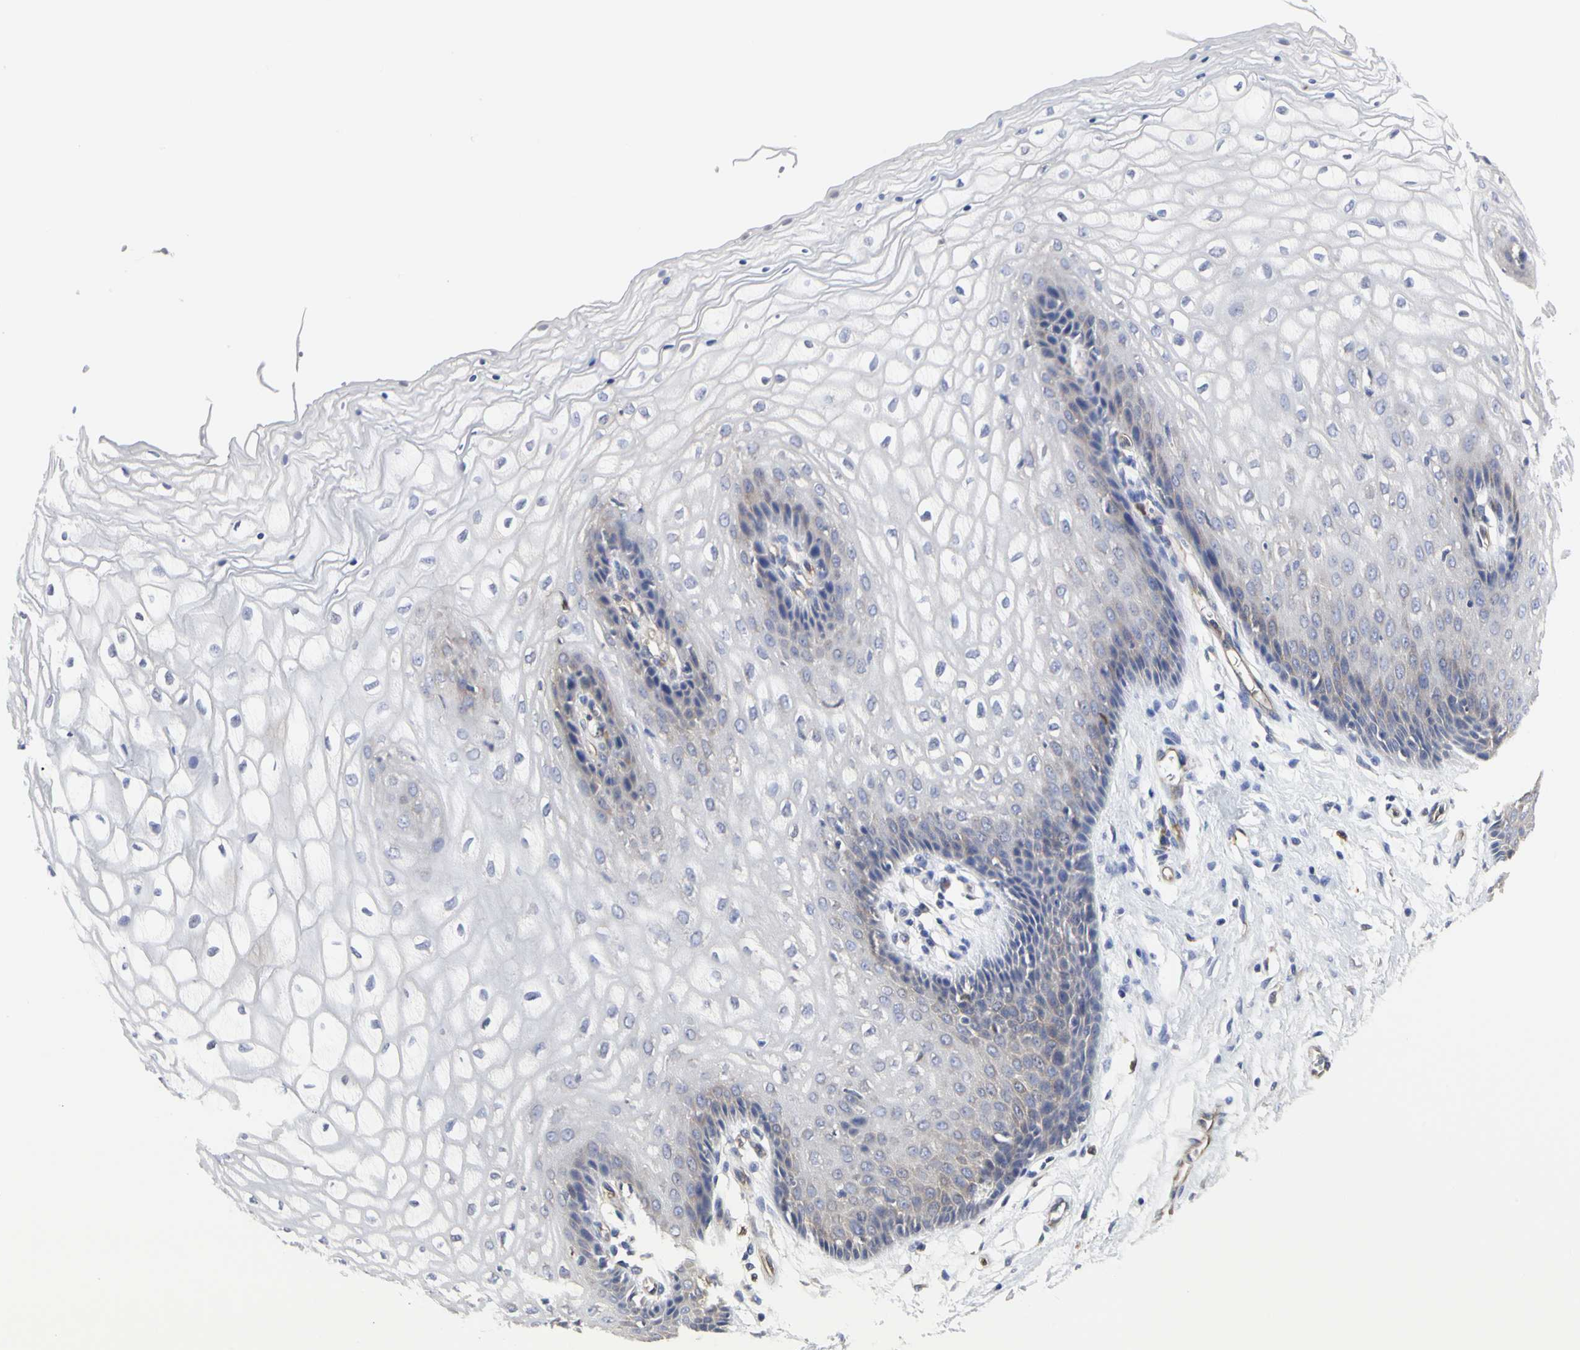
{"staining": {"intensity": "weak", "quantity": "<25%", "location": "cytoplasmic/membranous"}, "tissue": "vagina", "cell_type": "Squamous epithelial cells", "image_type": "normal", "snomed": [{"axis": "morphology", "description": "Normal tissue, NOS"}, {"axis": "topography", "description": "Vagina"}], "caption": "Benign vagina was stained to show a protein in brown. There is no significant positivity in squamous epithelial cells.", "gene": "C3orf52", "patient": {"sex": "female", "age": 34}}